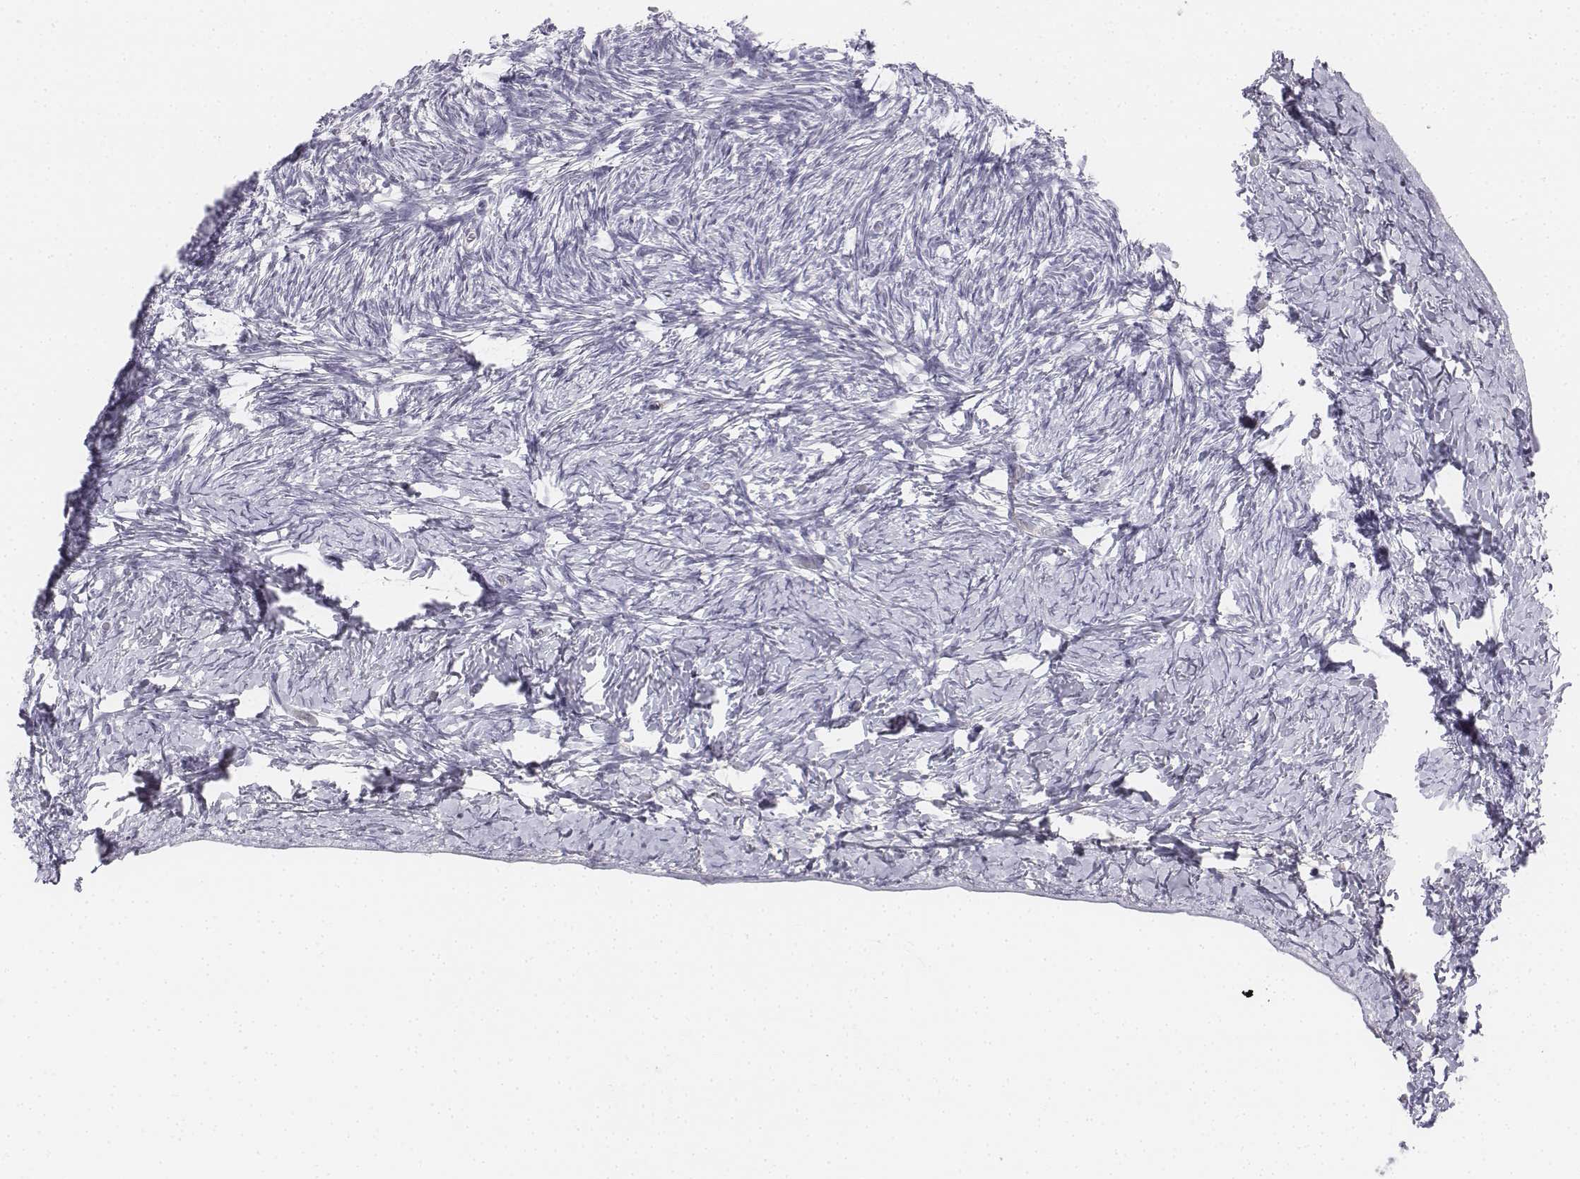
{"staining": {"intensity": "negative", "quantity": "none", "location": "none"}, "tissue": "ovary", "cell_type": "Follicle cells", "image_type": "normal", "snomed": [{"axis": "morphology", "description": "Normal tissue, NOS"}, {"axis": "topography", "description": "Ovary"}], "caption": "High power microscopy micrograph of an immunohistochemistry (IHC) micrograph of benign ovary, revealing no significant staining in follicle cells. (Brightfield microscopy of DAB immunohistochemistry at high magnification).", "gene": "UCN2", "patient": {"sex": "female", "age": 39}}